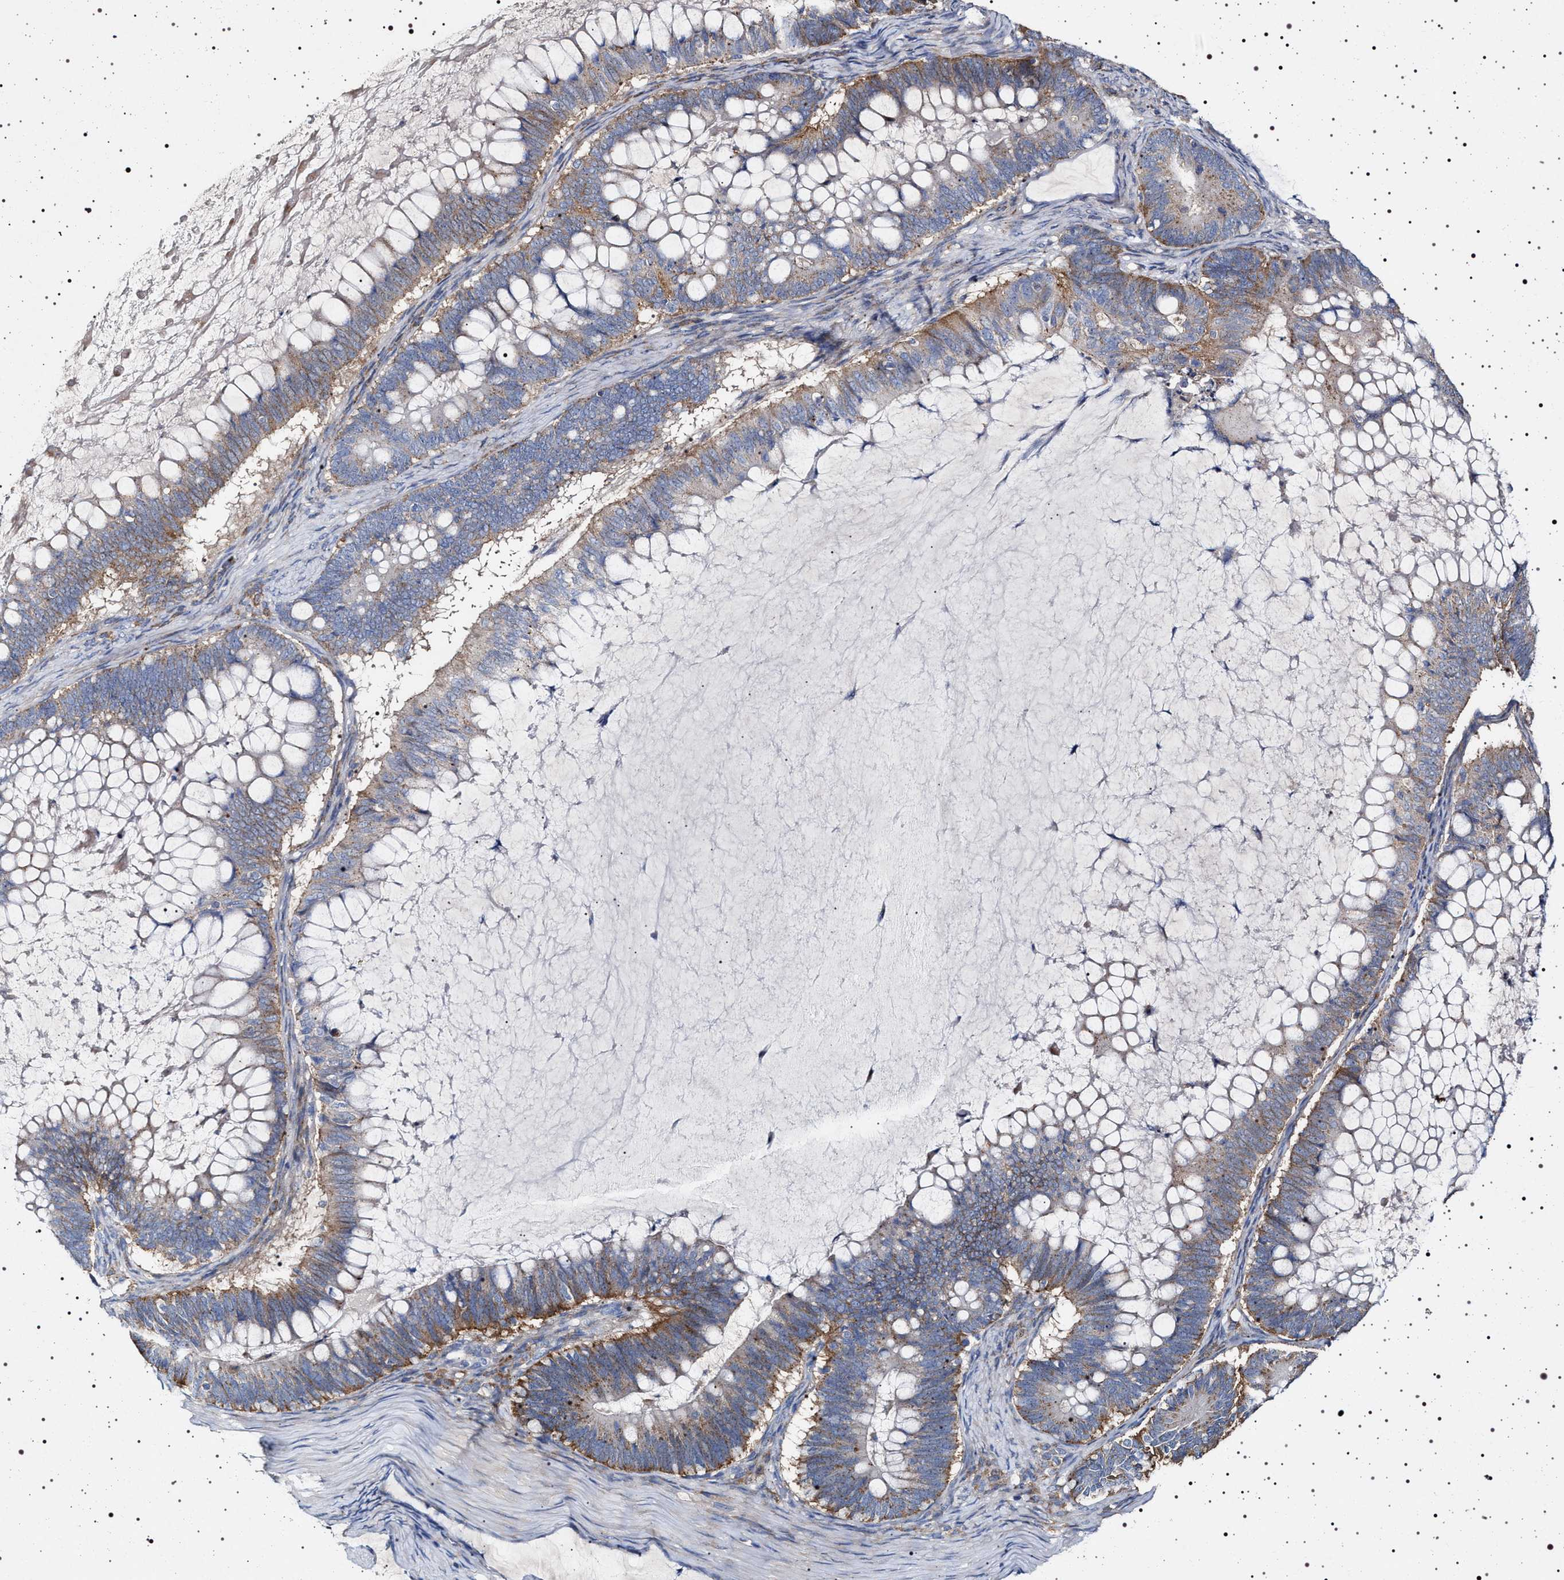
{"staining": {"intensity": "moderate", "quantity": "25%-75%", "location": "cytoplasmic/membranous"}, "tissue": "ovarian cancer", "cell_type": "Tumor cells", "image_type": "cancer", "snomed": [{"axis": "morphology", "description": "Cystadenocarcinoma, mucinous, NOS"}, {"axis": "topography", "description": "Ovary"}], "caption": "Protein expression analysis of ovarian cancer exhibits moderate cytoplasmic/membranous positivity in about 25%-75% of tumor cells. Nuclei are stained in blue.", "gene": "NAALADL2", "patient": {"sex": "female", "age": 61}}